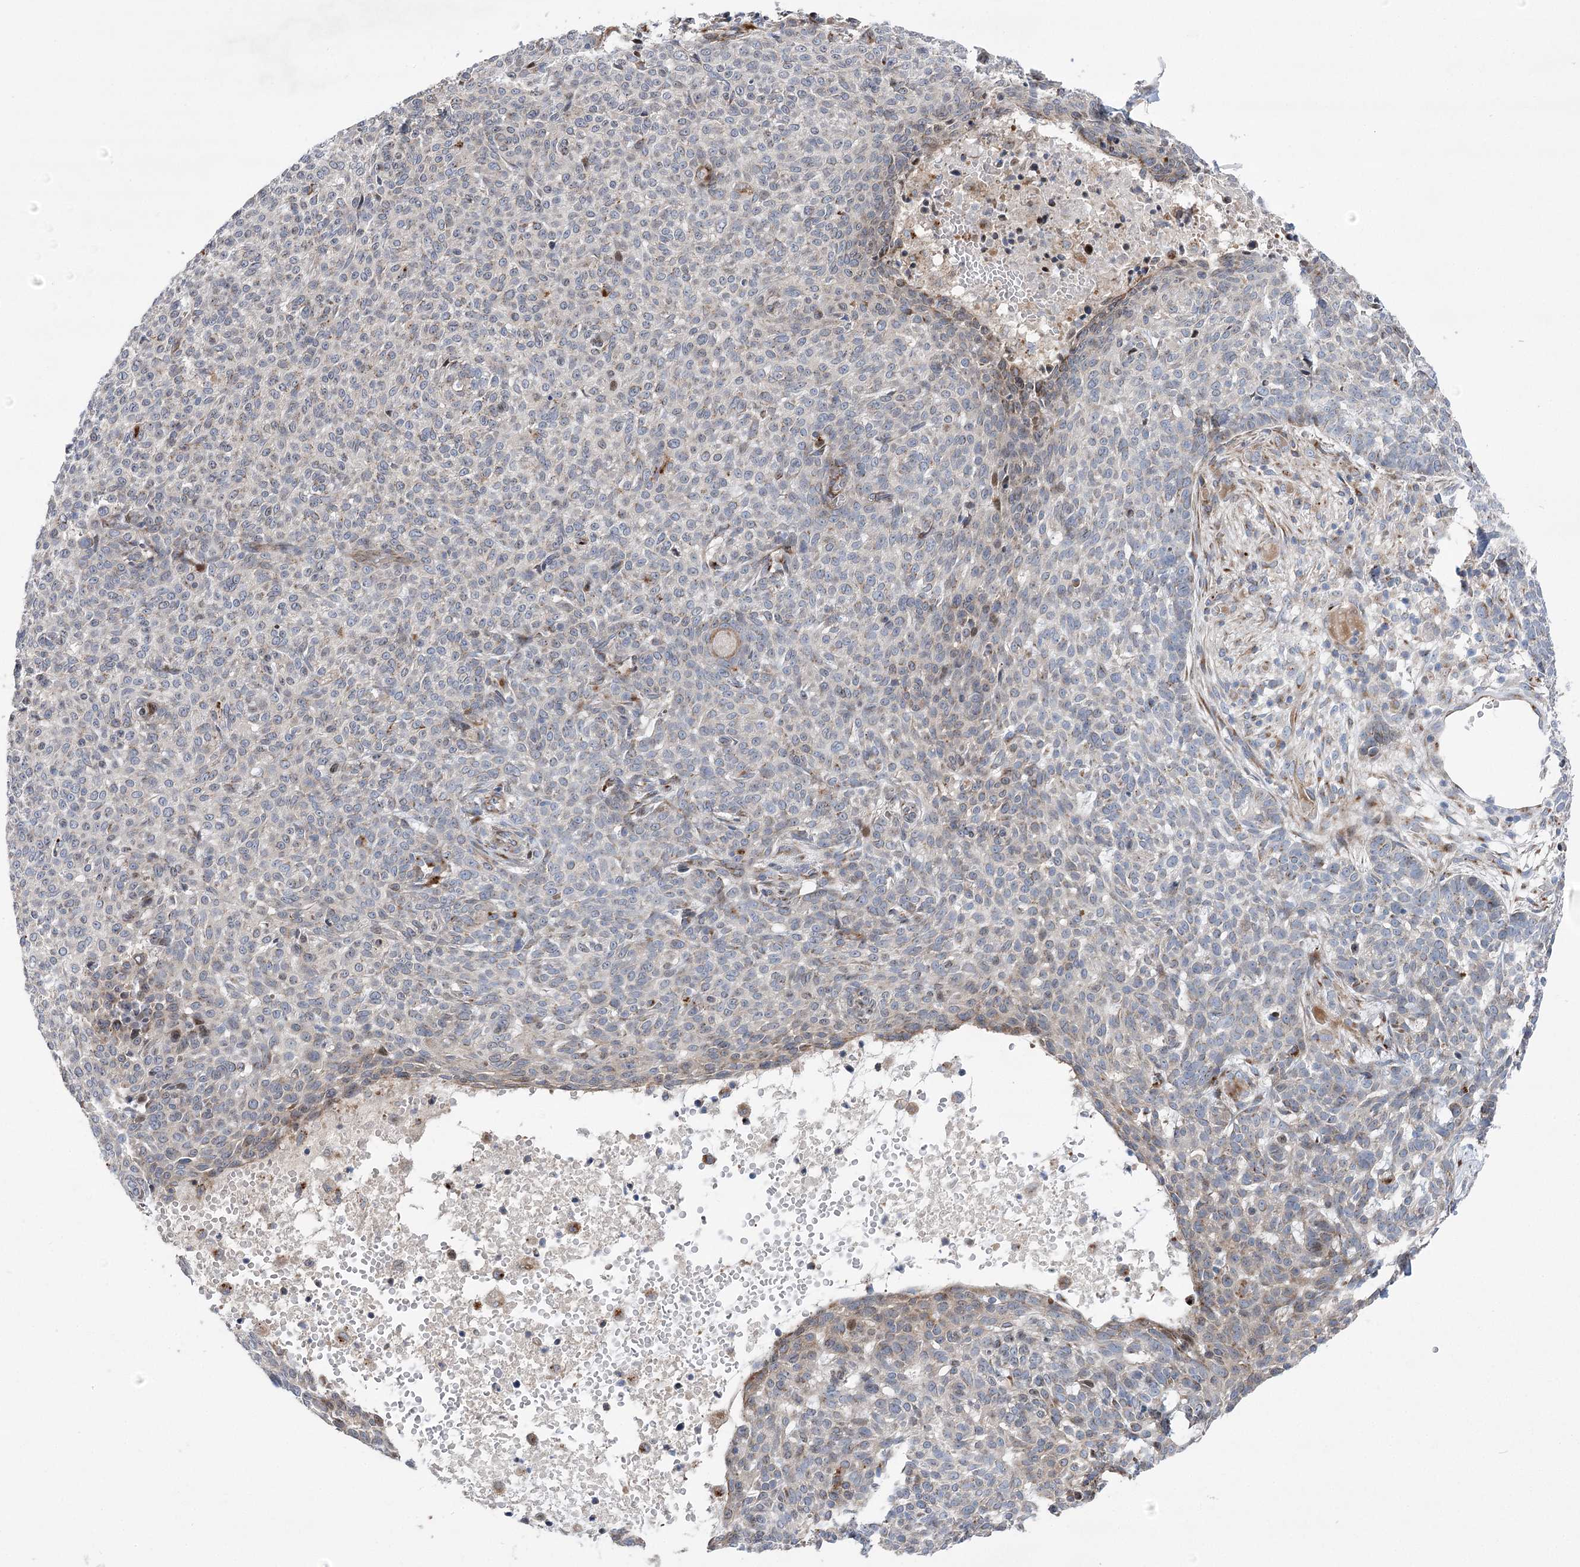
{"staining": {"intensity": "weak", "quantity": "<25%", "location": "cytoplasmic/membranous"}, "tissue": "skin cancer", "cell_type": "Tumor cells", "image_type": "cancer", "snomed": [{"axis": "morphology", "description": "Basal cell carcinoma"}, {"axis": "topography", "description": "Skin"}], "caption": "Immunohistochemical staining of skin basal cell carcinoma displays no significant expression in tumor cells.", "gene": "NME7", "patient": {"sex": "male", "age": 85}}